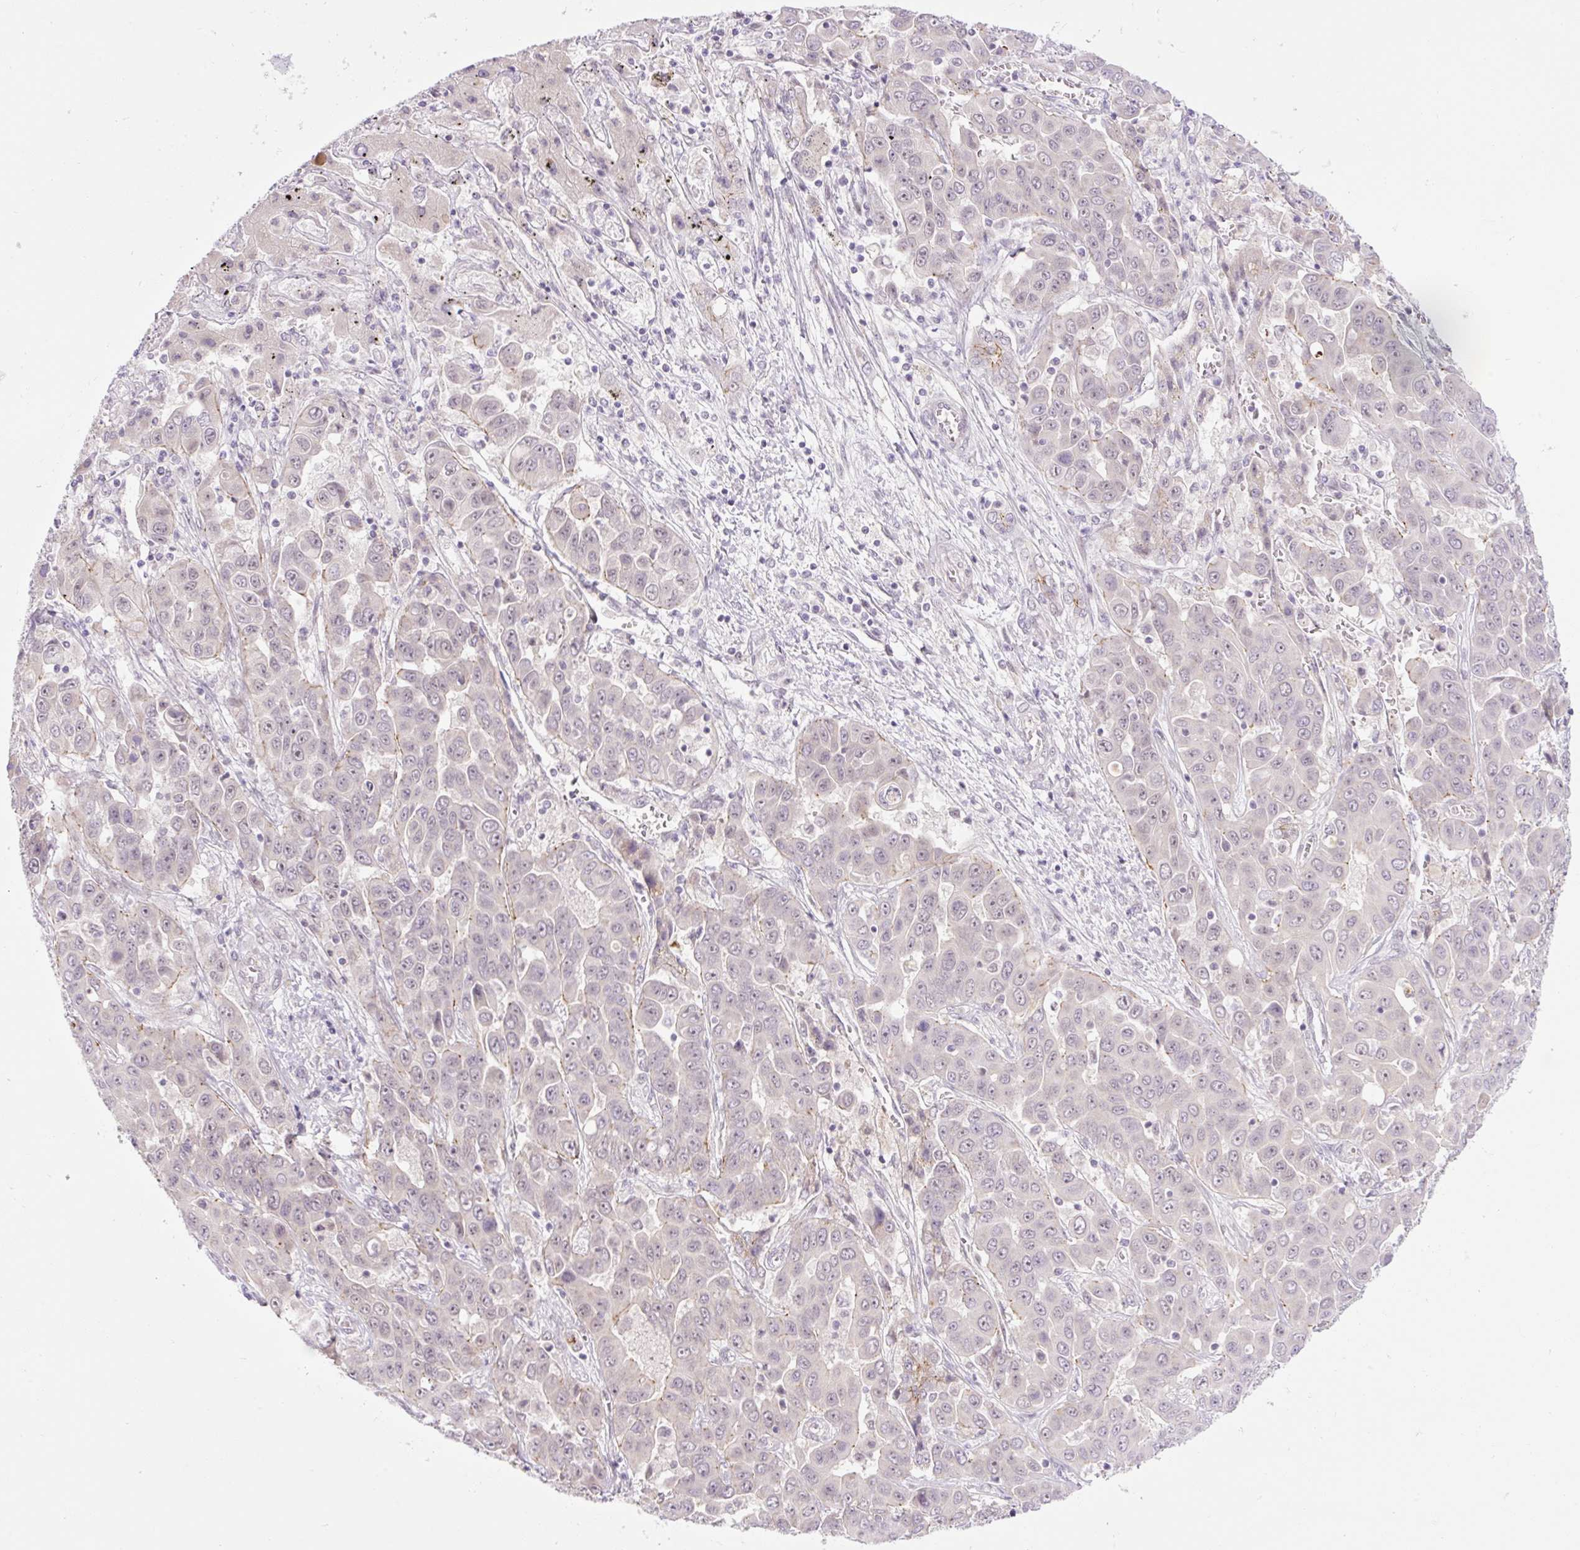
{"staining": {"intensity": "negative", "quantity": "none", "location": "none"}, "tissue": "liver cancer", "cell_type": "Tumor cells", "image_type": "cancer", "snomed": [{"axis": "morphology", "description": "Cholangiocarcinoma"}, {"axis": "topography", "description": "Liver"}], "caption": "The histopathology image shows no significant staining in tumor cells of liver cholangiocarcinoma.", "gene": "ICE1", "patient": {"sex": "female", "age": 52}}